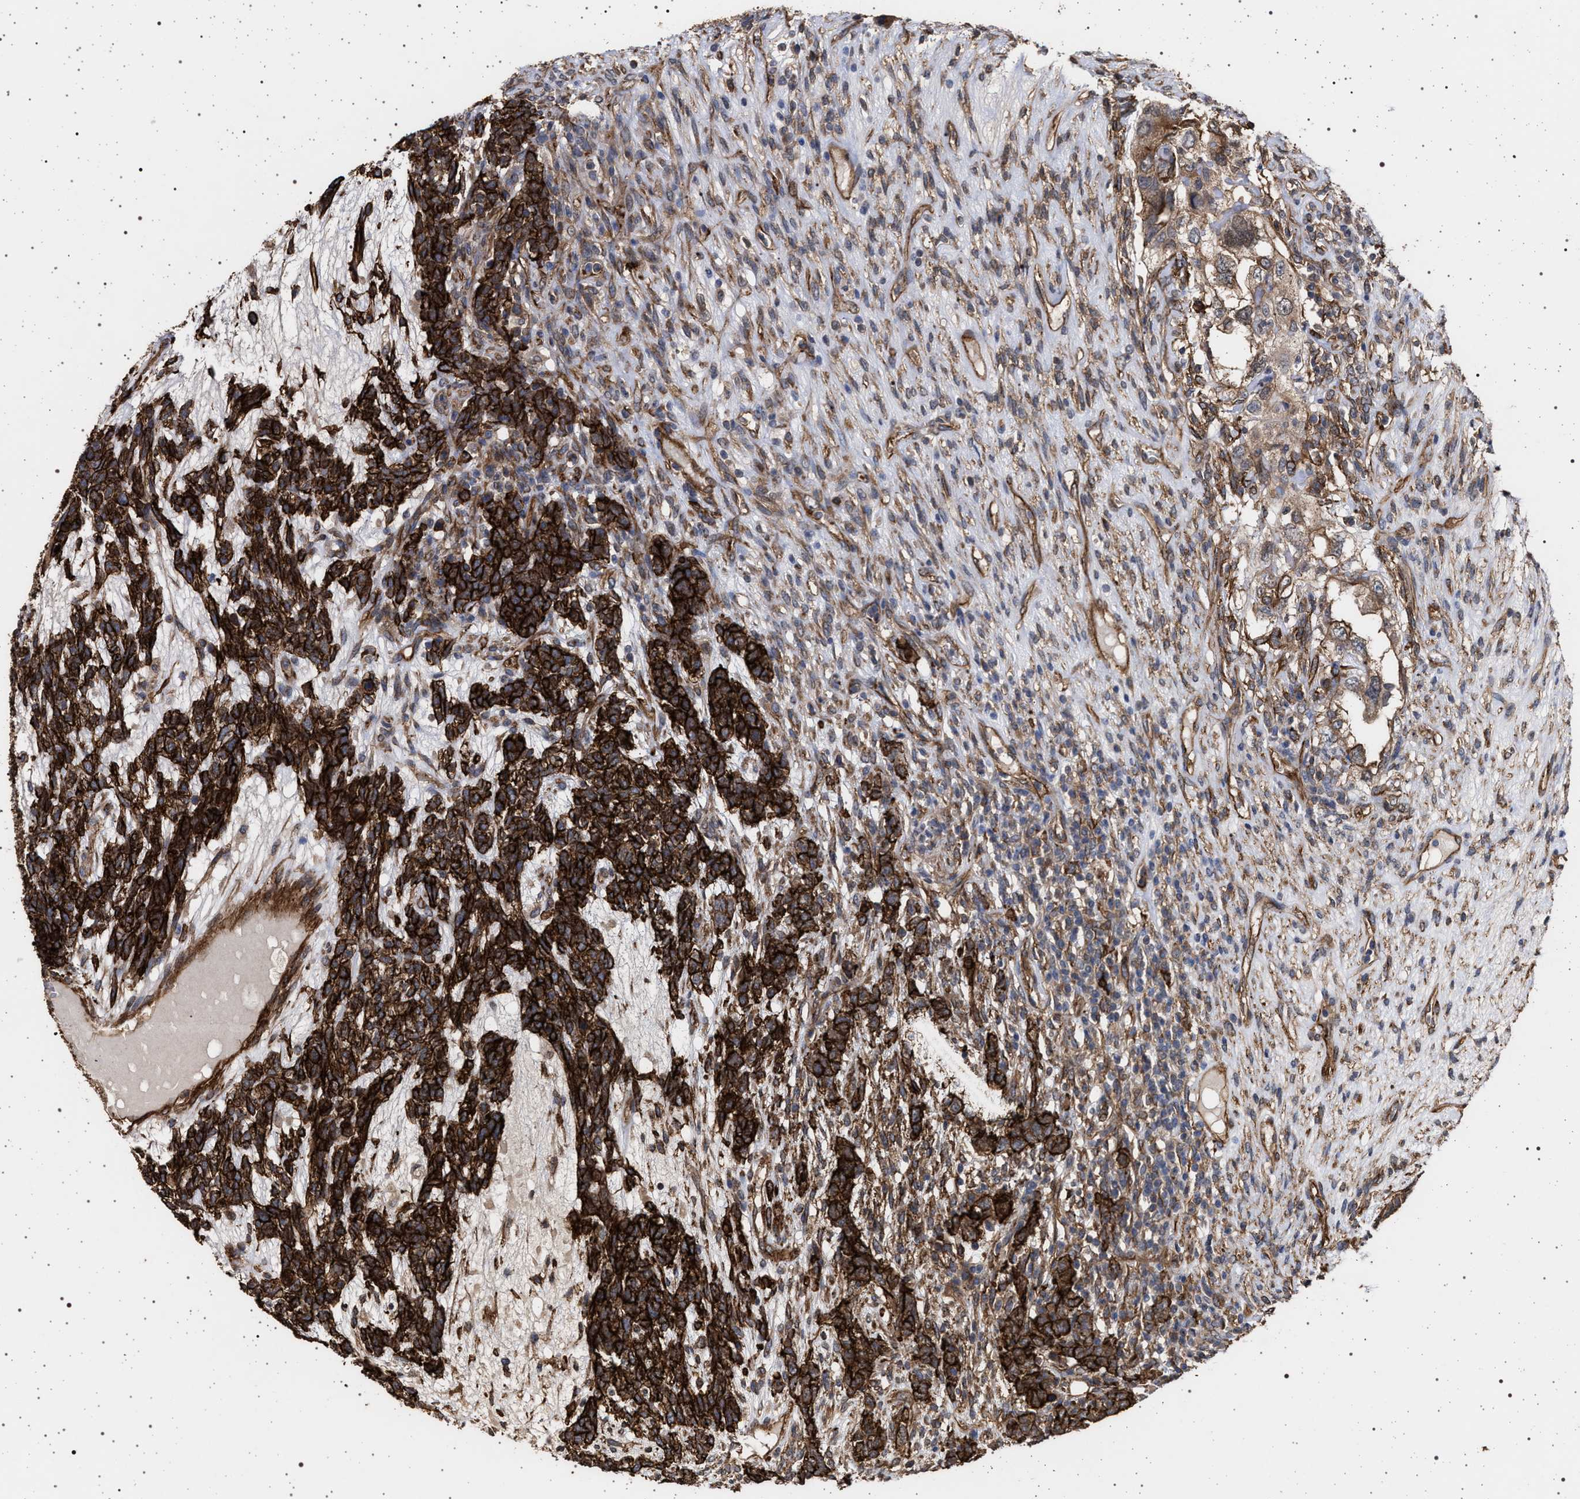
{"staining": {"intensity": "strong", "quantity": ">75%", "location": "cytoplasmic/membranous"}, "tissue": "testis cancer", "cell_type": "Tumor cells", "image_type": "cancer", "snomed": [{"axis": "morphology", "description": "Seminoma, NOS"}, {"axis": "topography", "description": "Testis"}], "caption": "Immunohistochemistry (DAB) staining of testis cancer displays strong cytoplasmic/membranous protein positivity in about >75% of tumor cells. Using DAB (brown) and hematoxylin (blue) stains, captured at high magnification using brightfield microscopy.", "gene": "IFT20", "patient": {"sex": "male", "age": 28}}